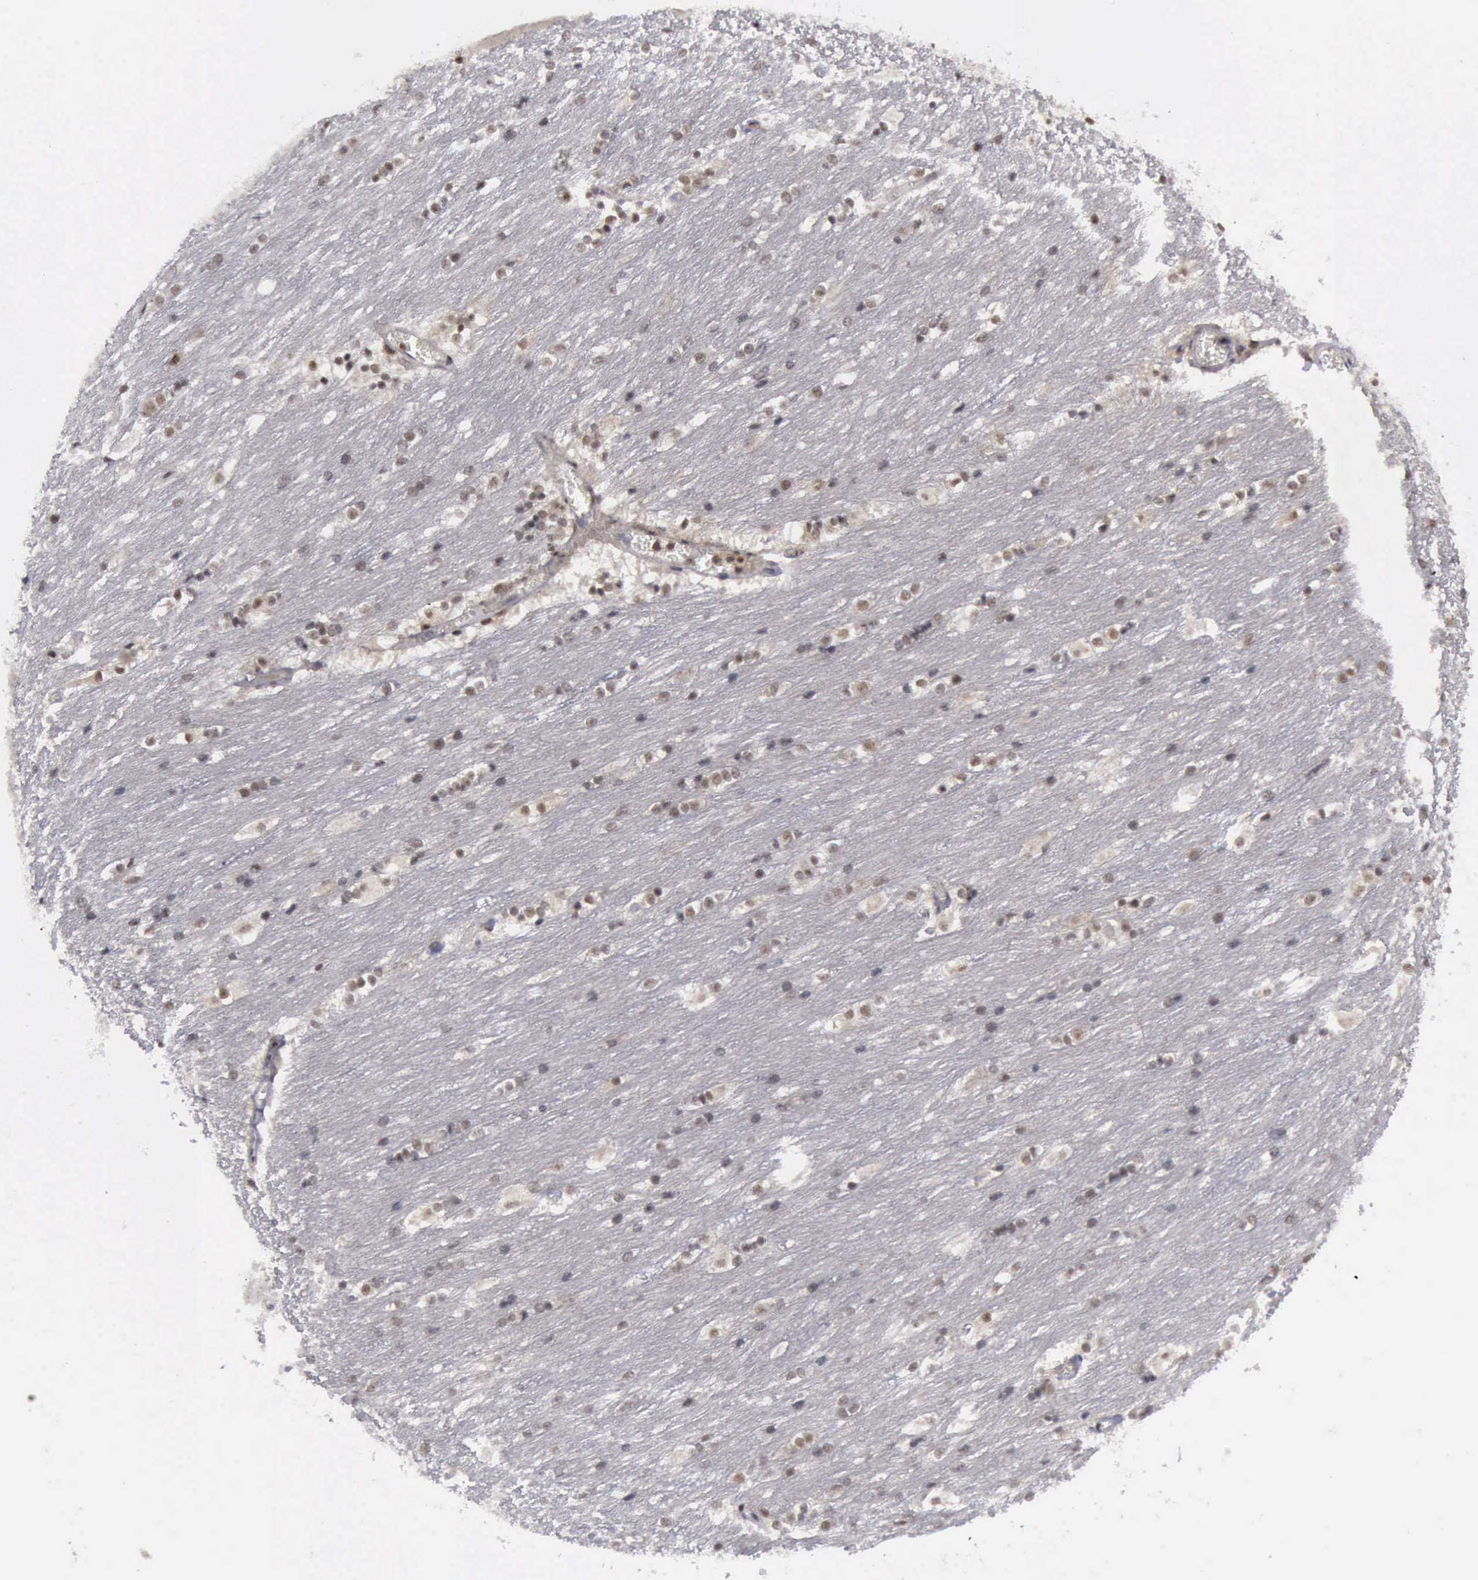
{"staining": {"intensity": "weak", "quantity": ">75%", "location": "cytoplasmic/membranous,nuclear"}, "tissue": "caudate", "cell_type": "Glial cells", "image_type": "normal", "snomed": [{"axis": "morphology", "description": "Normal tissue, NOS"}, {"axis": "topography", "description": "Lateral ventricle wall"}], "caption": "Glial cells demonstrate low levels of weak cytoplasmic/membranous,nuclear positivity in approximately >75% of cells in unremarkable human caudate.", "gene": "ATM", "patient": {"sex": "female", "age": 19}}